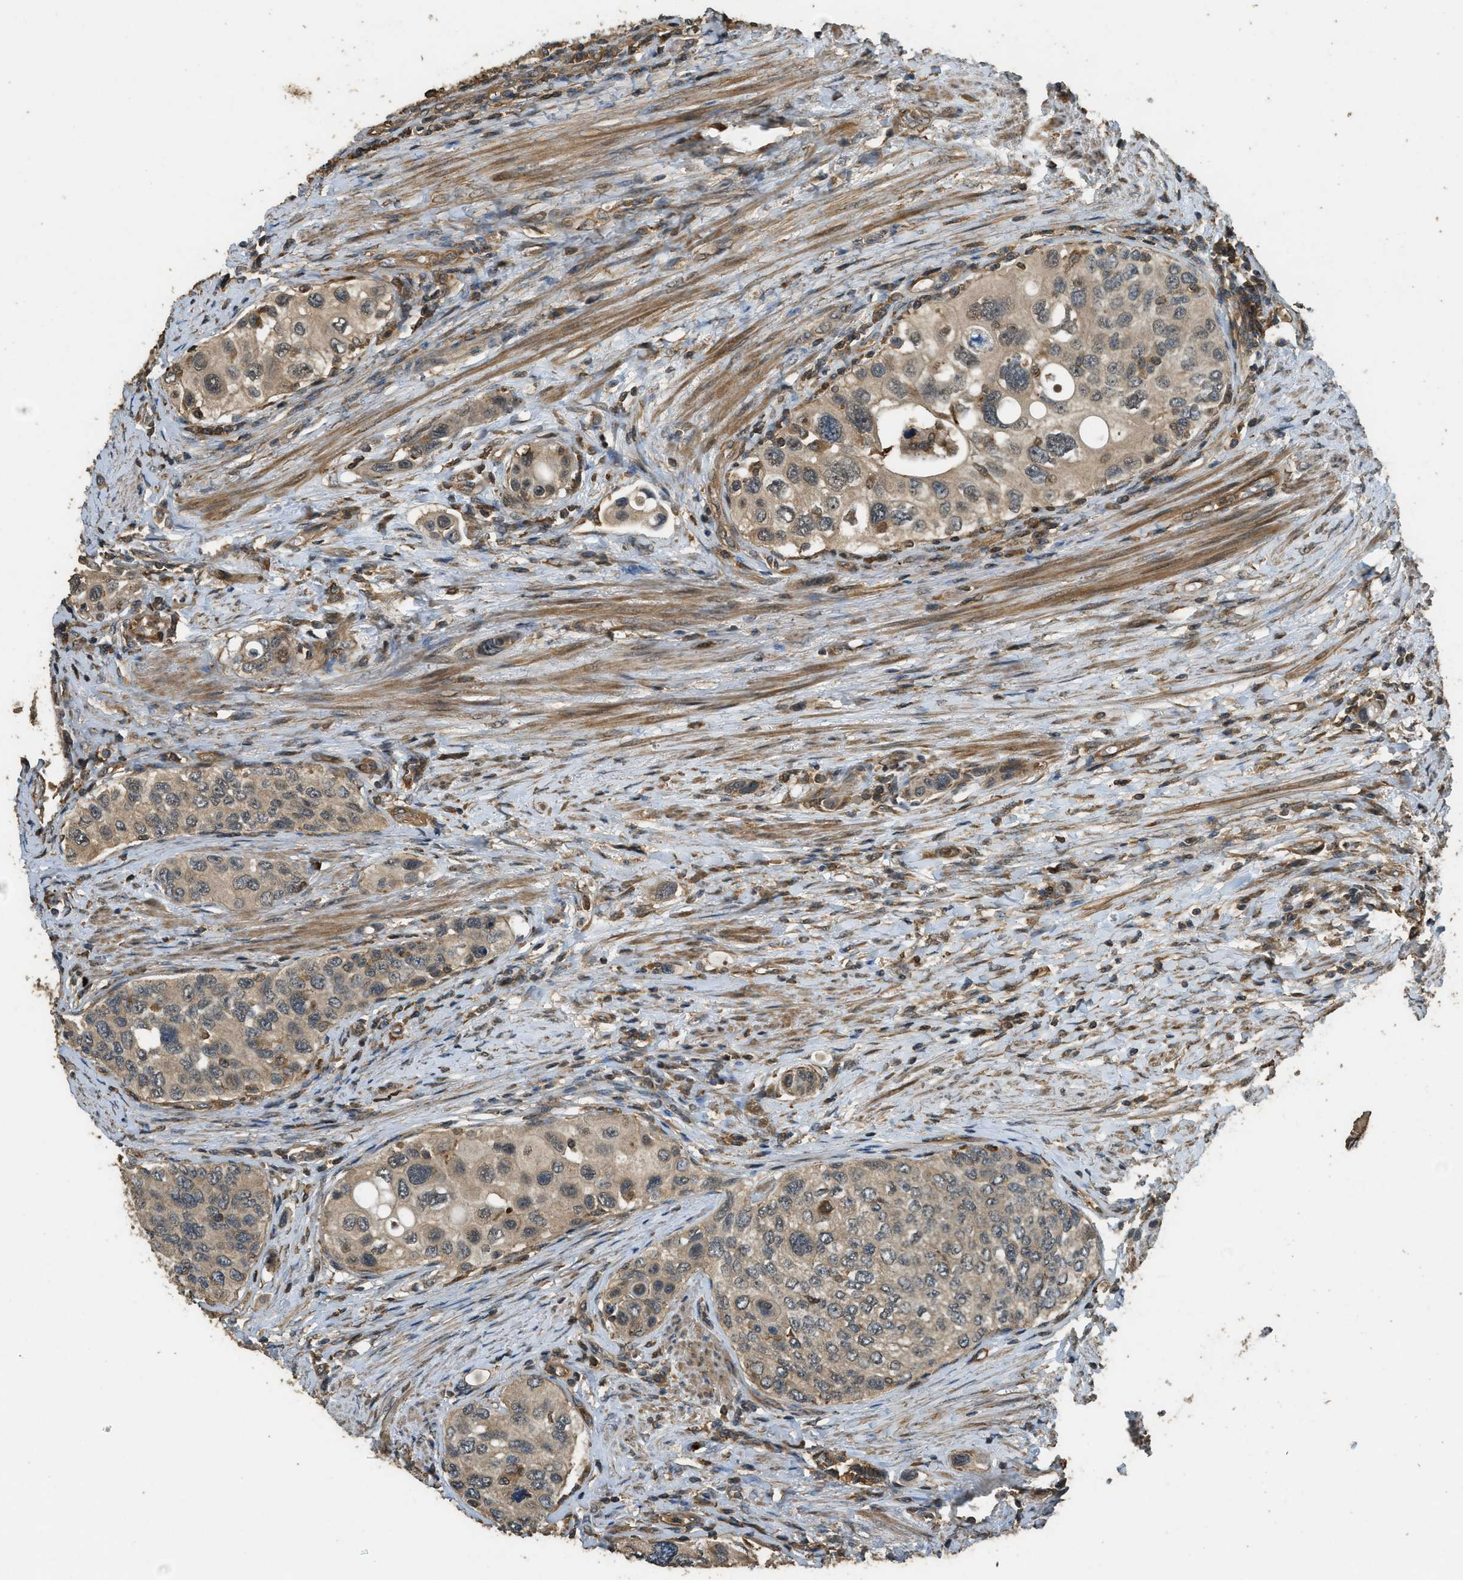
{"staining": {"intensity": "weak", "quantity": ">75%", "location": "cytoplasmic/membranous"}, "tissue": "urothelial cancer", "cell_type": "Tumor cells", "image_type": "cancer", "snomed": [{"axis": "morphology", "description": "Urothelial carcinoma, High grade"}, {"axis": "topography", "description": "Urinary bladder"}], "caption": "Immunohistochemical staining of urothelial cancer displays low levels of weak cytoplasmic/membranous expression in approximately >75% of tumor cells.", "gene": "PPP6R3", "patient": {"sex": "female", "age": 56}}